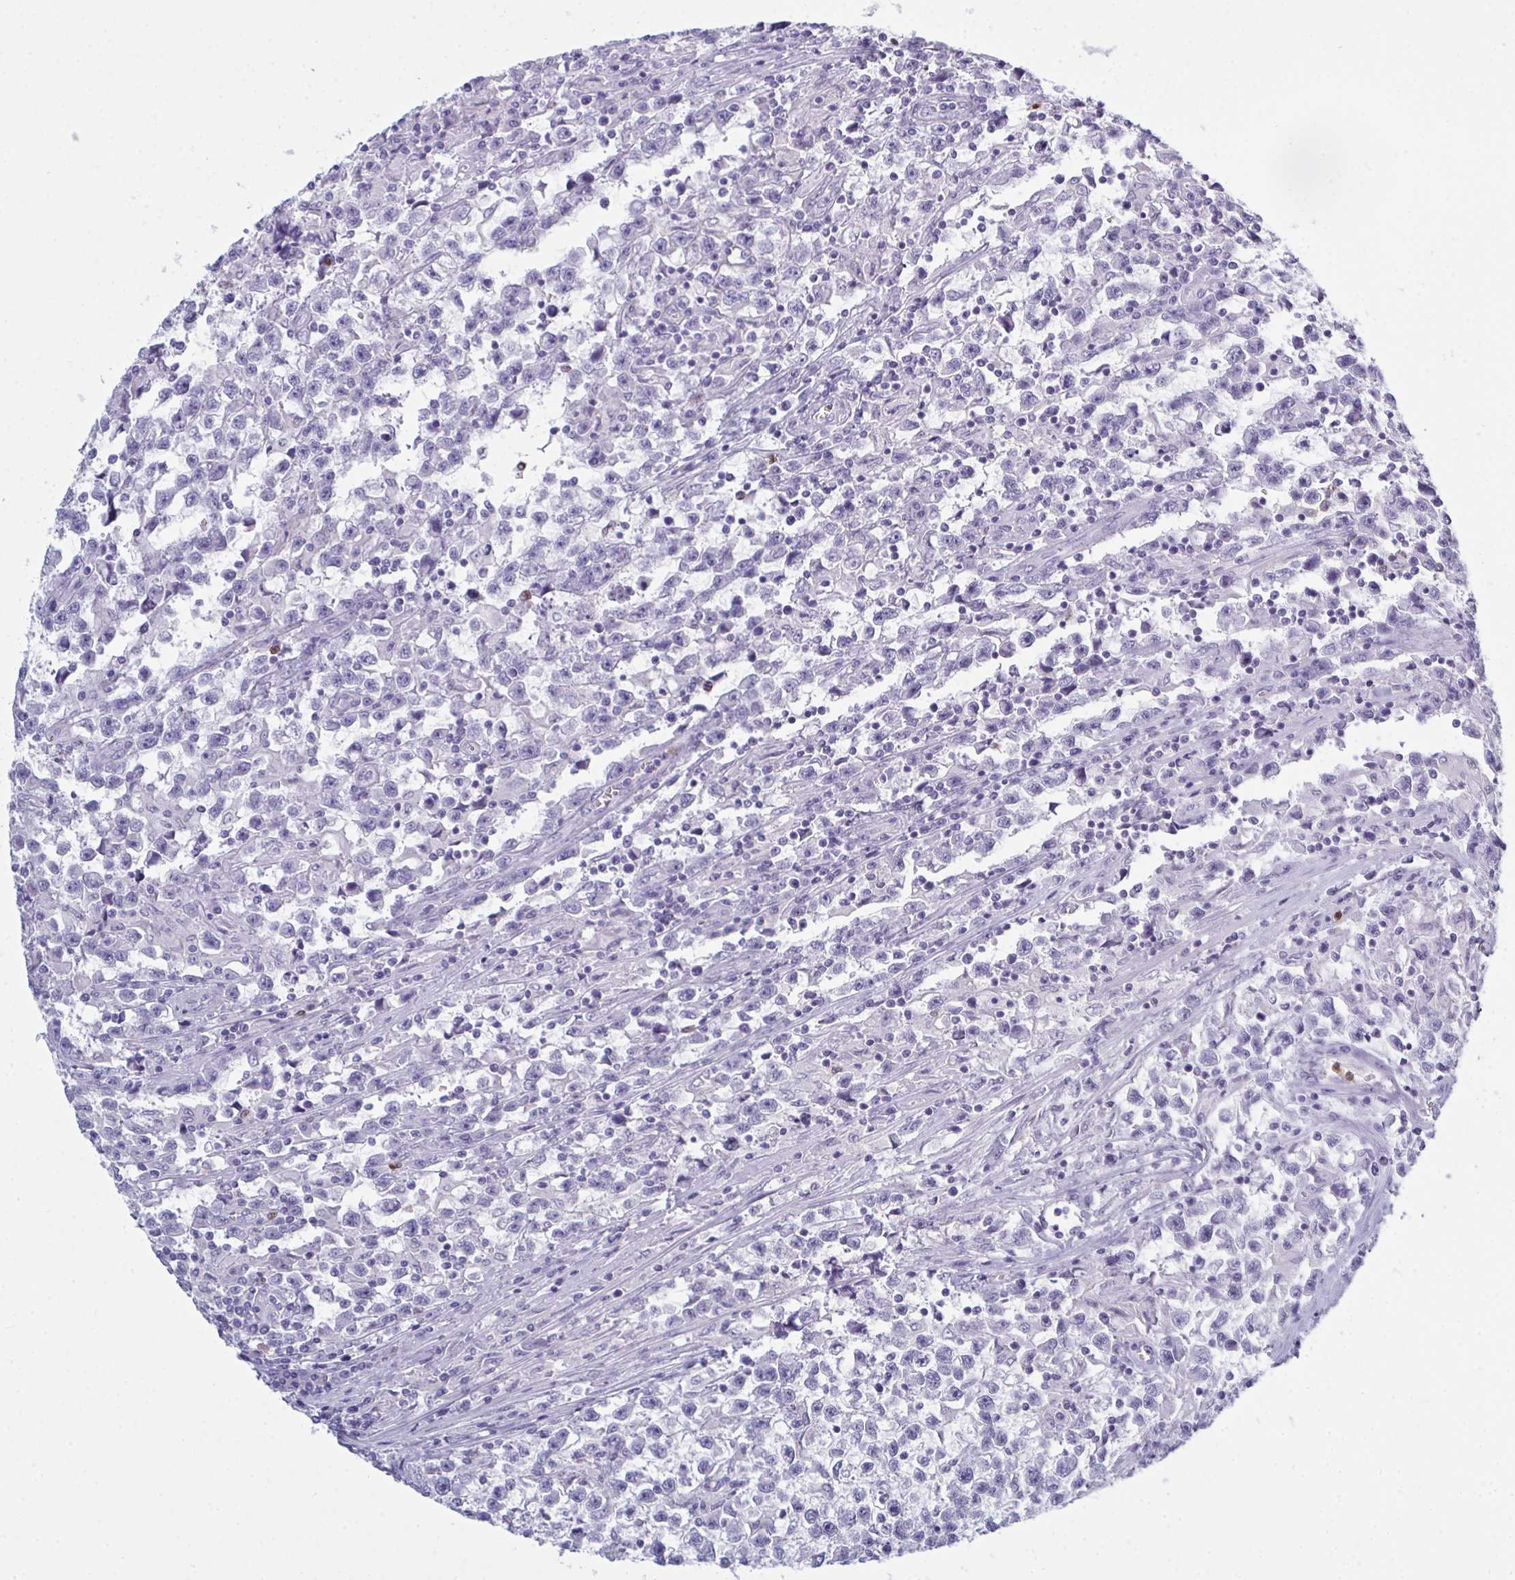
{"staining": {"intensity": "negative", "quantity": "none", "location": "none"}, "tissue": "testis cancer", "cell_type": "Tumor cells", "image_type": "cancer", "snomed": [{"axis": "morphology", "description": "Seminoma, NOS"}, {"axis": "topography", "description": "Testis"}], "caption": "This is an immunohistochemistry image of human testis cancer. There is no positivity in tumor cells.", "gene": "SERPINB10", "patient": {"sex": "male", "age": 31}}